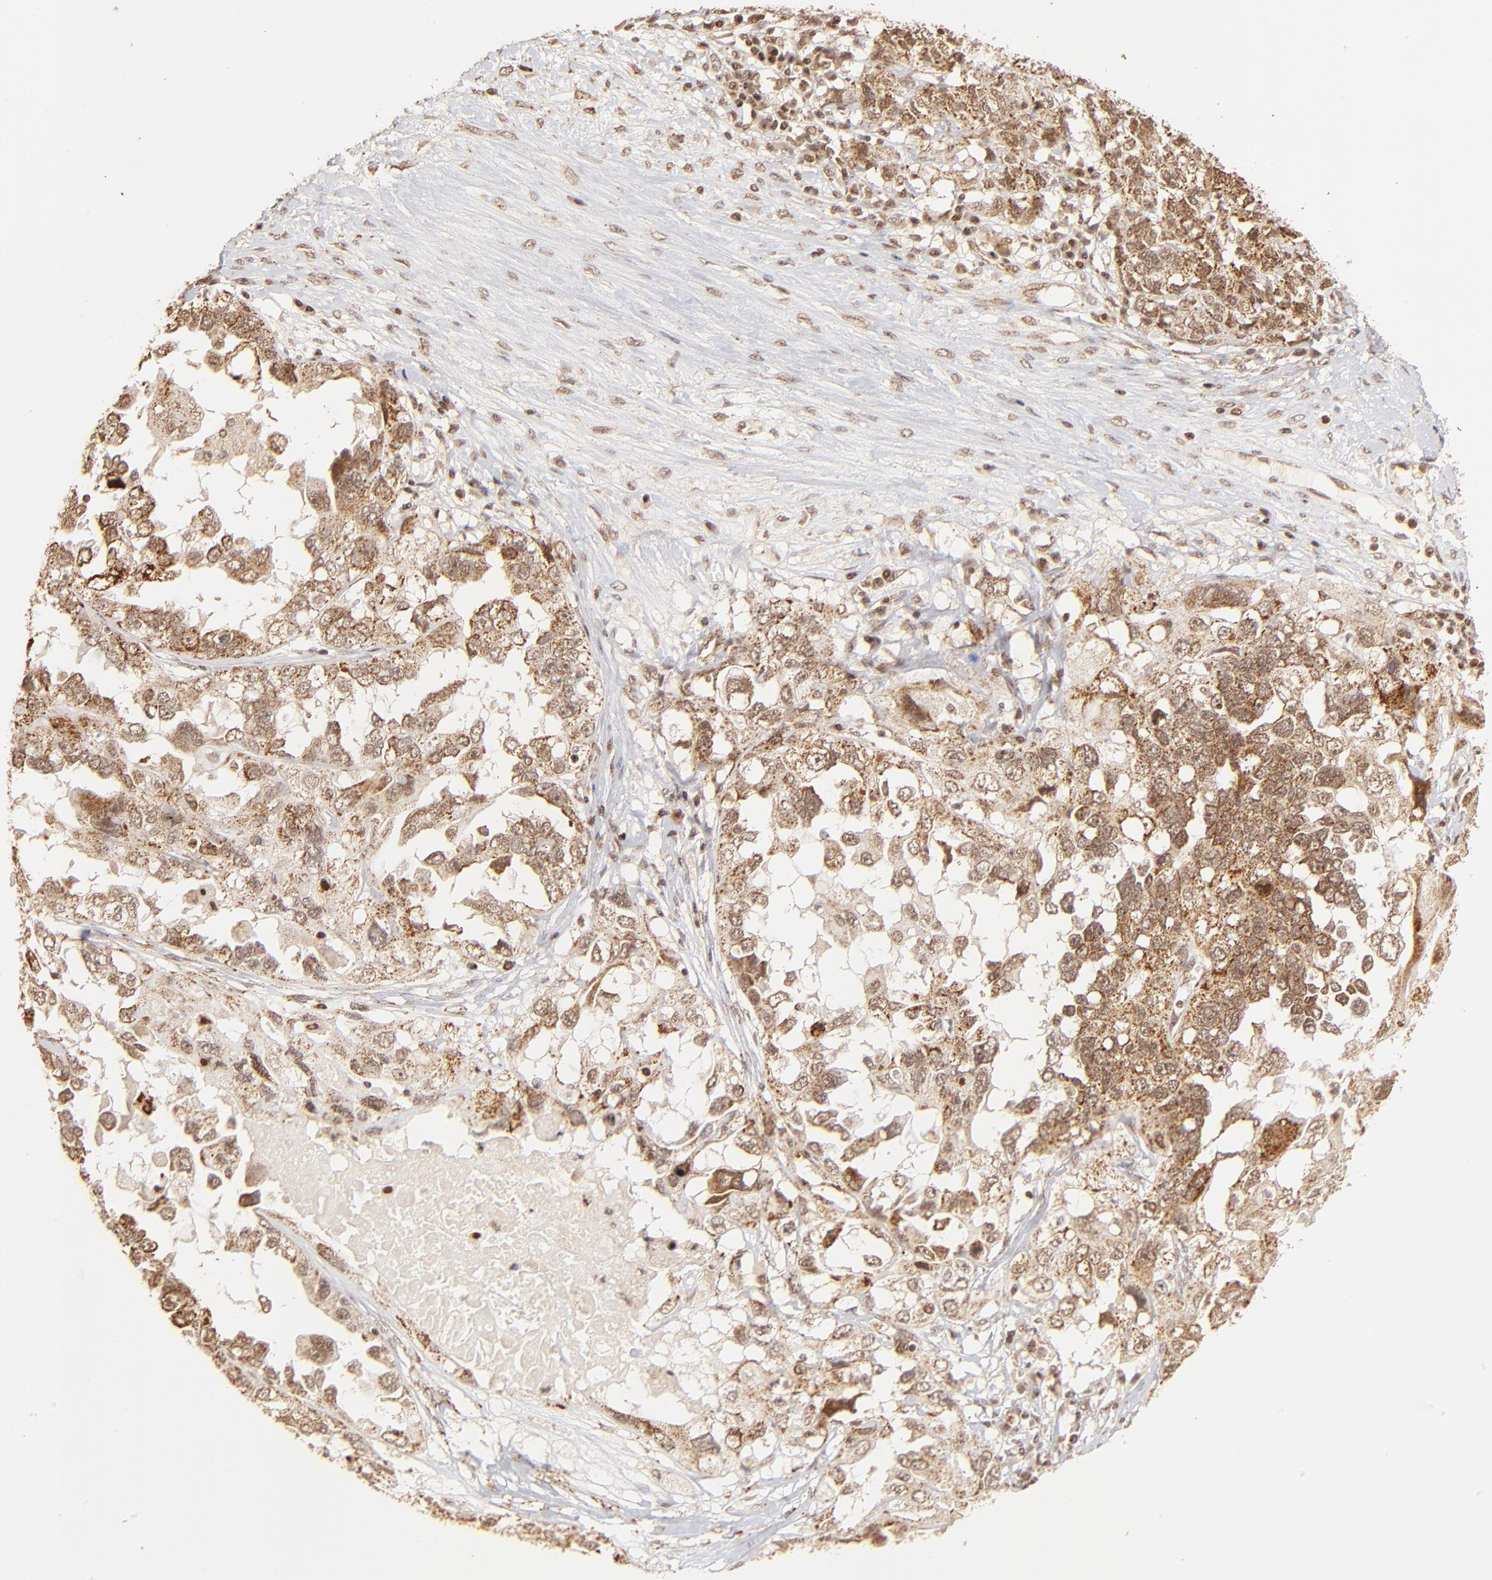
{"staining": {"intensity": "moderate", "quantity": ">75%", "location": "cytoplasmic/membranous"}, "tissue": "ovarian cancer", "cell_type": "Tumor cells", "image_type": "cancer", "snomed": [{"axis": "morphology", "description": "Cystadenocarcinoma, serous, NOS"}, {"axis": "topography", "description": "Ovary"}], "caption": "Approximately >75% of tumor cells in human ovarian cancer (serous cystadenocarcinoma) demonstrate moderate cytoplasmic/membranous protein positivity as visualized by brown immunohistochemical staining.", "gene": "MED15", "patient": {"sex": "female", "age": 82}}